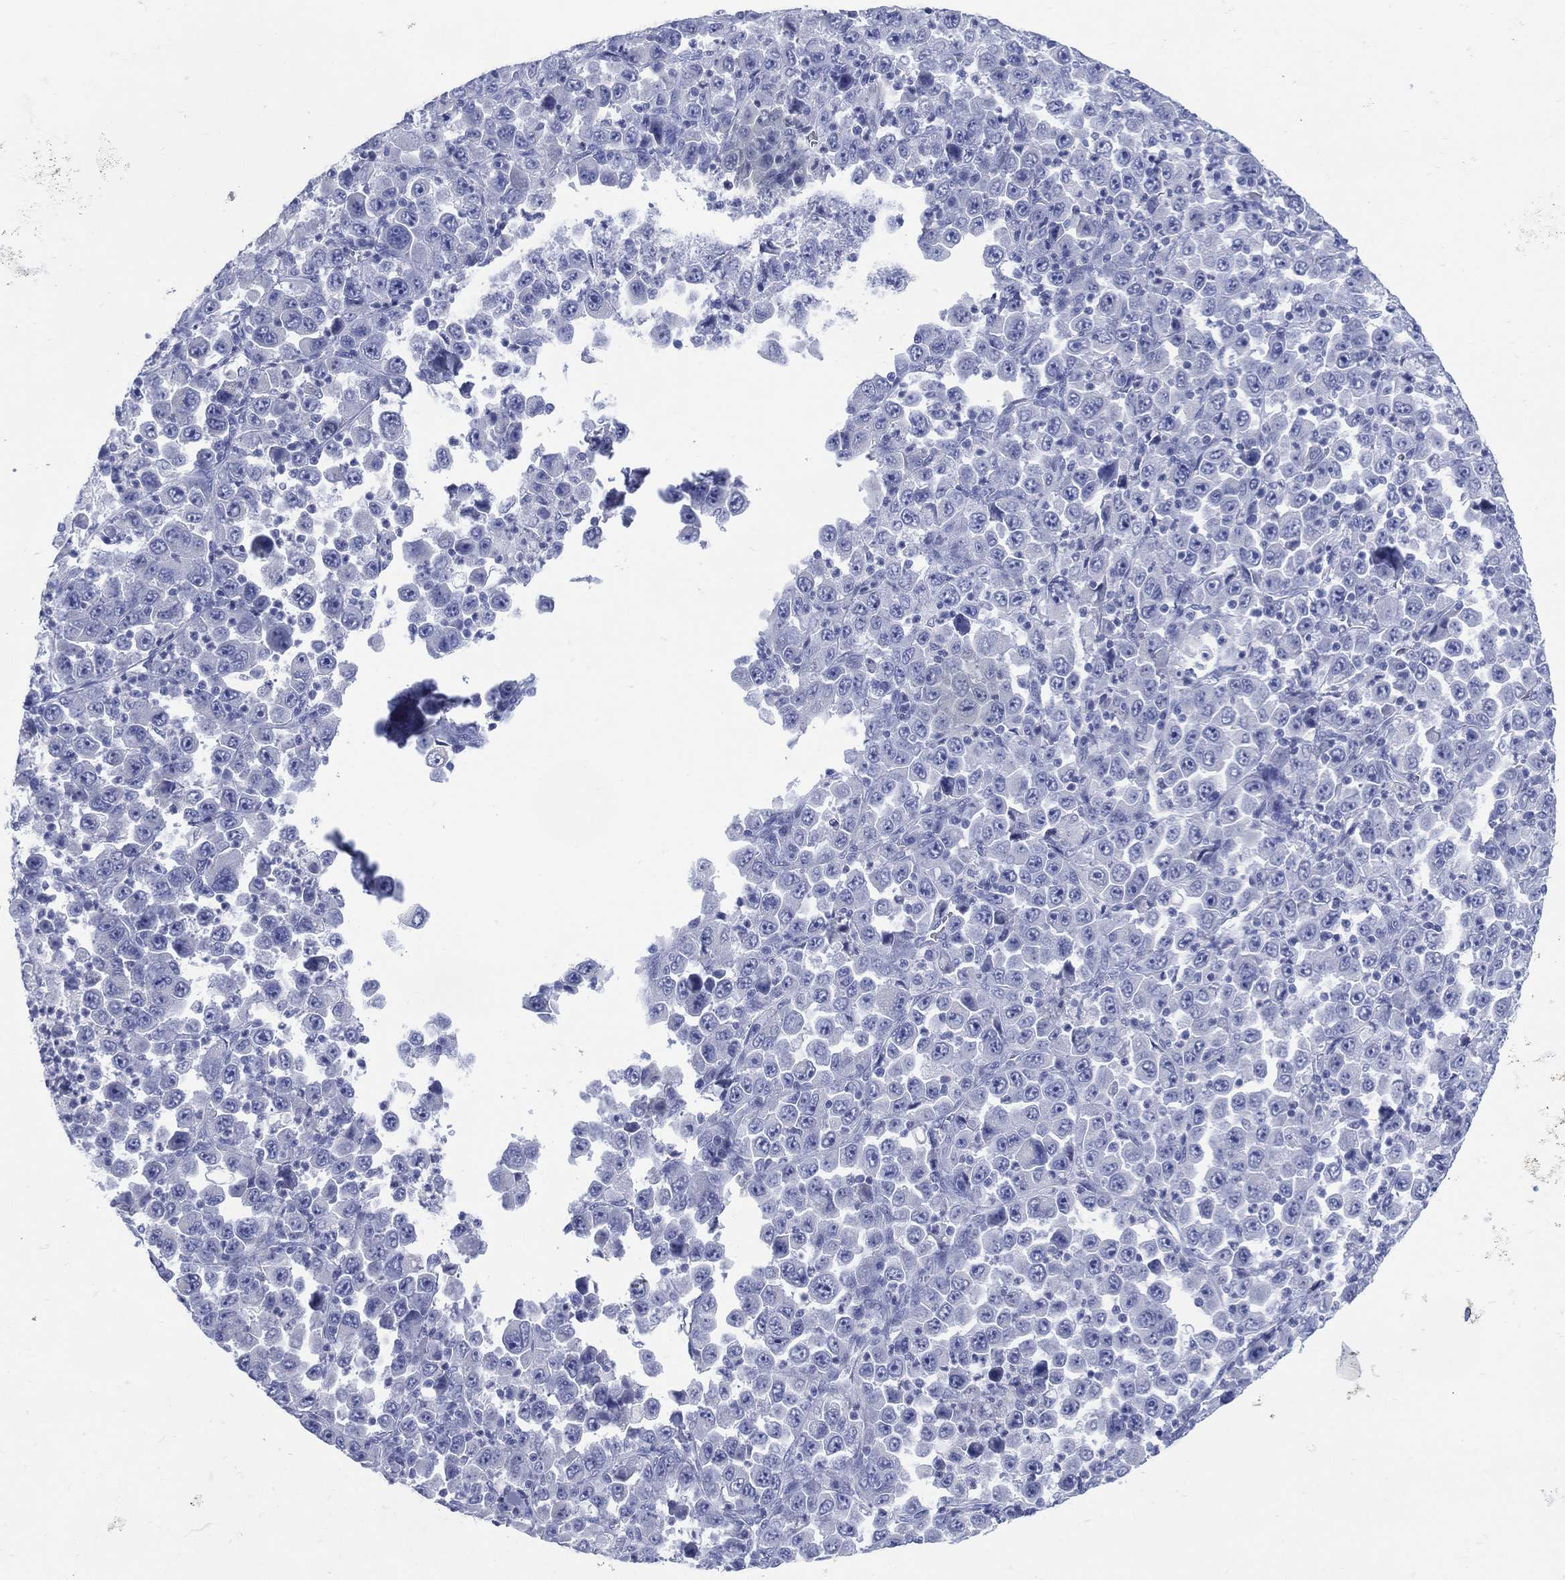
{"staining": {"intensity": "negative", "quantity": "none", "location": "none"}, "tissue": "stomach cancer", "cell_type": "Tumor cells", "image_type": "cancer", "snomed": [{"axis": "morphology", "description": "Normal tissue, NOS"}, {"axis": "morphology", "description": "Adenocarcinoma, NOS"}, {"axis": "topography", "description": "Stomach, upper"}, {"axis": "topography", "description": "Stomach"}], "caption": "A high-resolution image shows IHC staining of stomach cancer (adenocarcinoma), which shows no significant staining in tumor cells.", "gene": "LRRD1", "patient": {"sex": "male", "age": 59}}